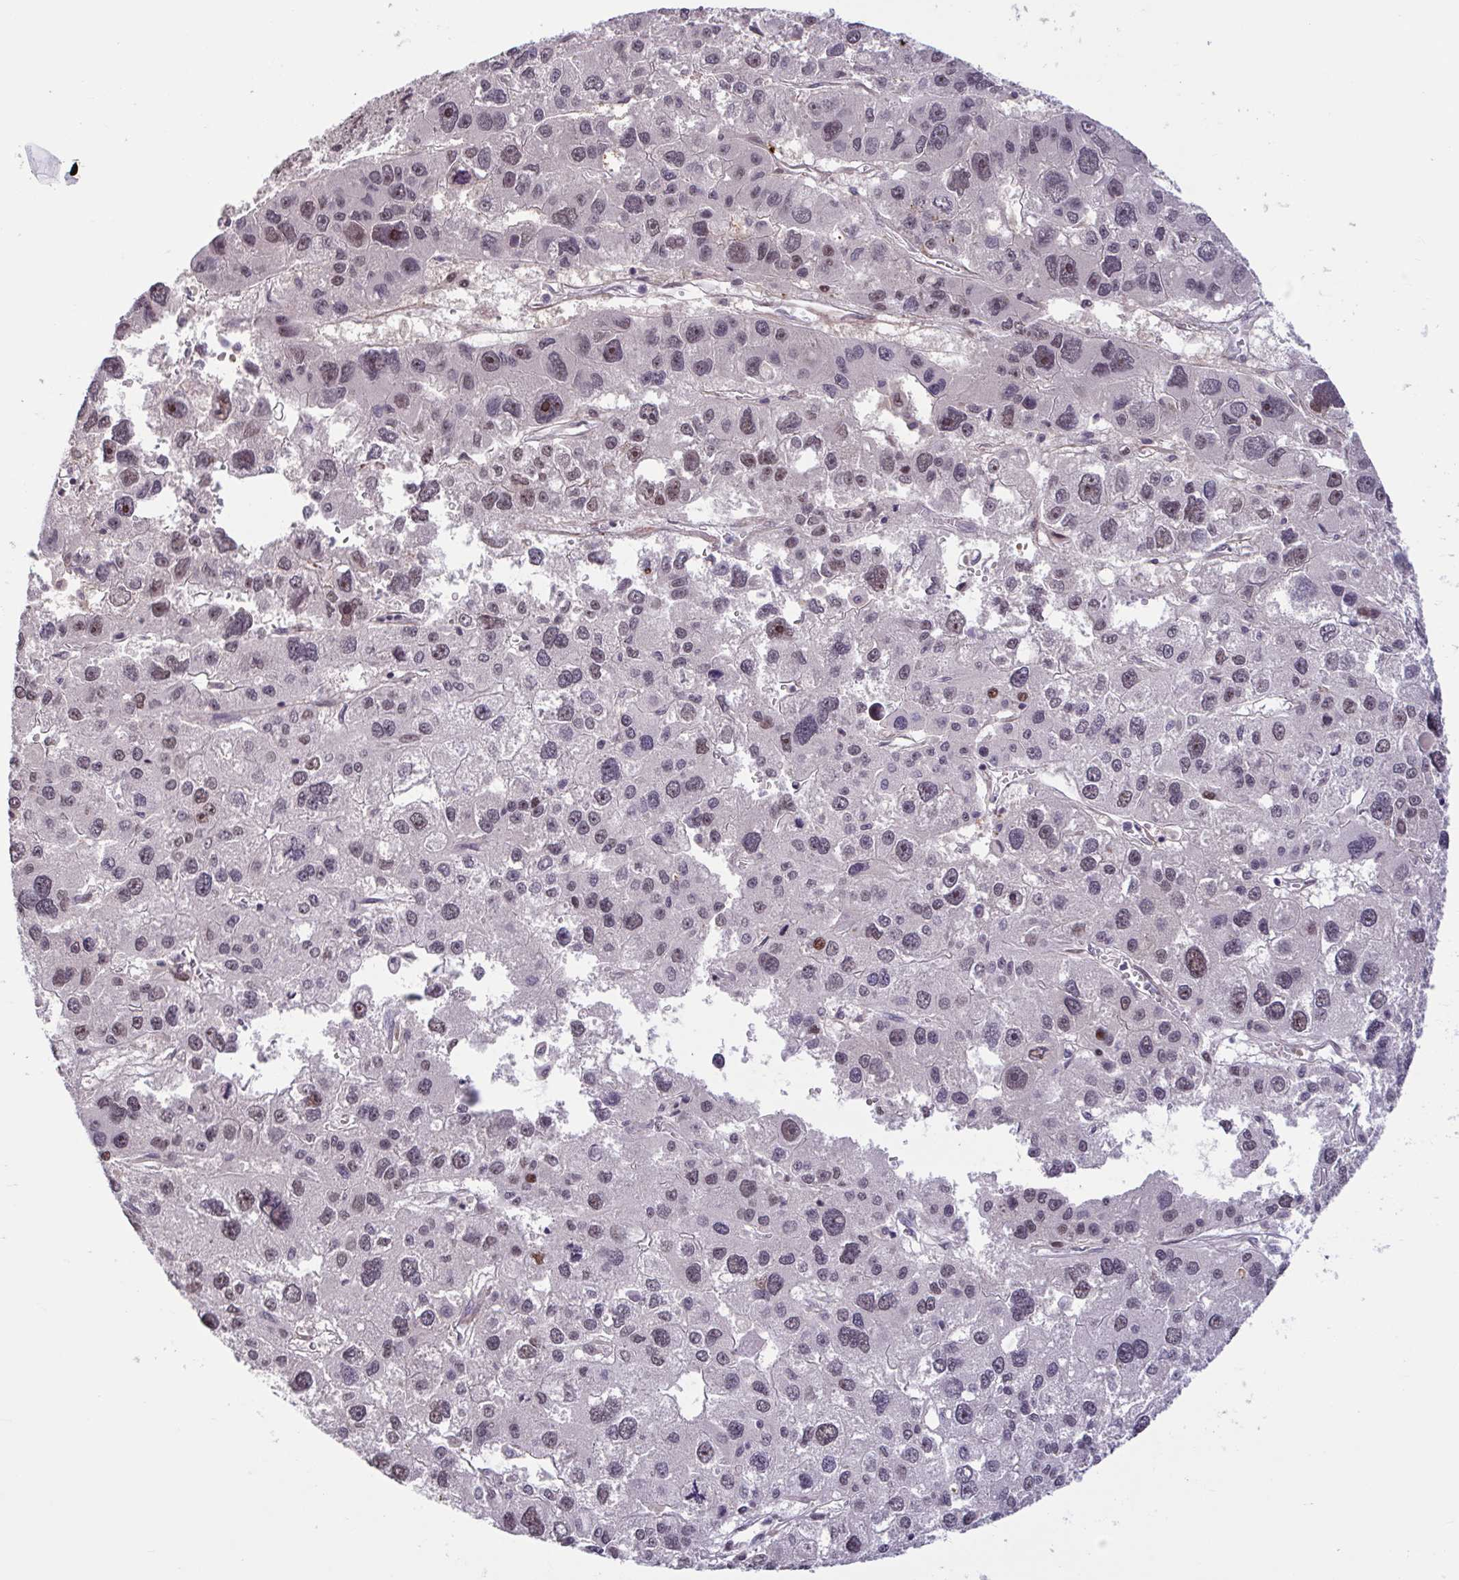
{"staining": {"intensity": "moderate", "quantity": ">75%", "location": "nuclear"}, "tissue": "liver cancer", "cell_type": "Tumor cells", "image_type": "cancer", "snomed": [{"axis": "morphology", "description": "Carcinoma, Hepatocellular, NOS"}, {"axis": "topography", "description": "Liver"}], "caption": "Human liver cancer (hepatocellular carcinoma) stained with a brown dye displays moderate nuclear positive positivity in approximately >75% of tumor cells.", "gene": "ZNF414", "patient": {"sex": "male", "age": 73}}